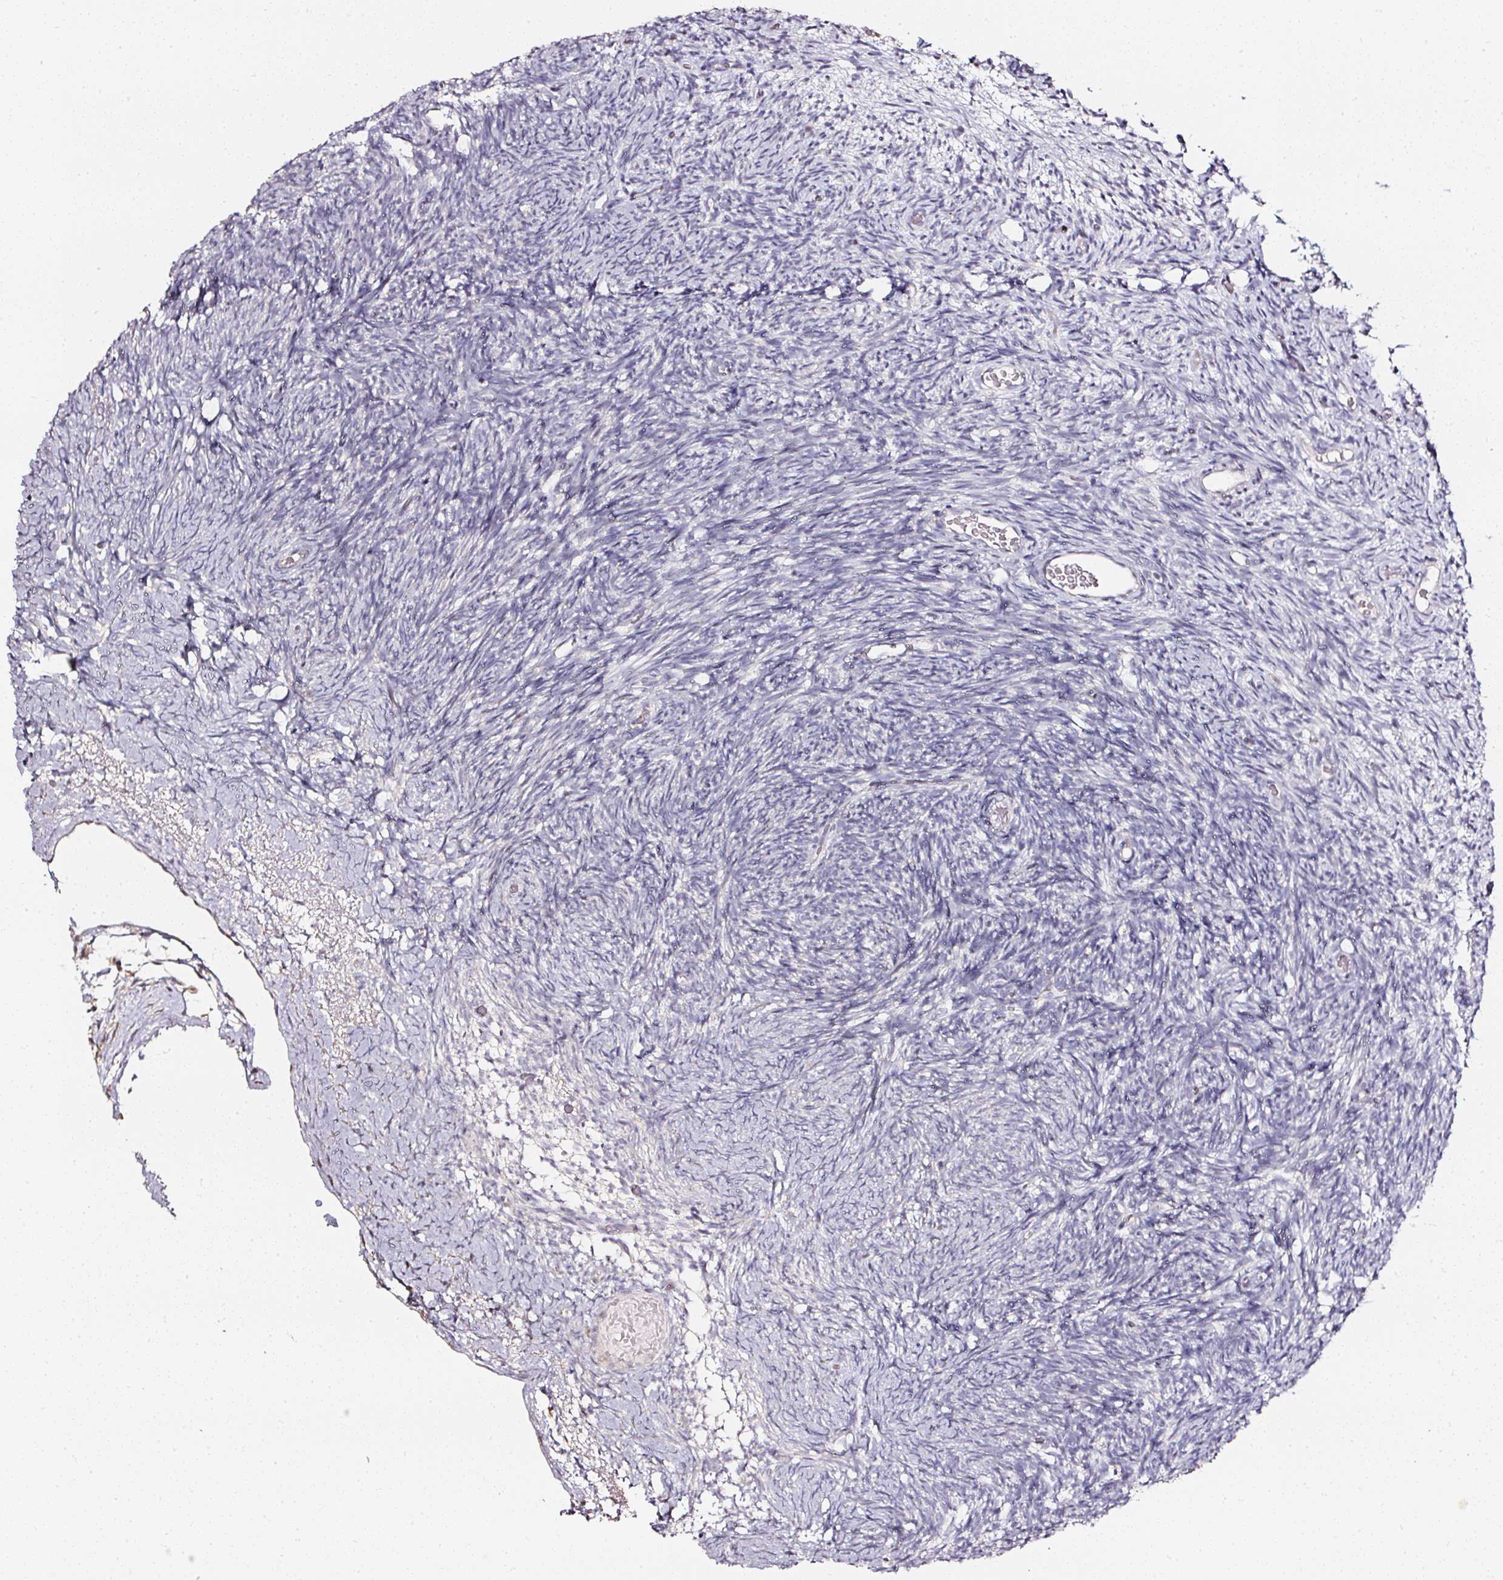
{"staining": {"intensity": "weak", "quantity": "25%-75%", "location": "cytoplasmic/membranous"}, "tissue": "ovary", "cell_type": "Follicle cells", "image_type": "normal", "snomed": [{"axis": "morphology", "description": "Normal tissue, NOS"}, {"axis": "topography", "description": "Ovary"}], "caption": "Approximately 25%-75% of follicle cells in benign ovary exhibit weak cytoplasmic/membranous protein positivity as visualized by brown immunohistochemical staining.", "gene": "NTRK1", "patient": {"sex": "female", "age": 39}}